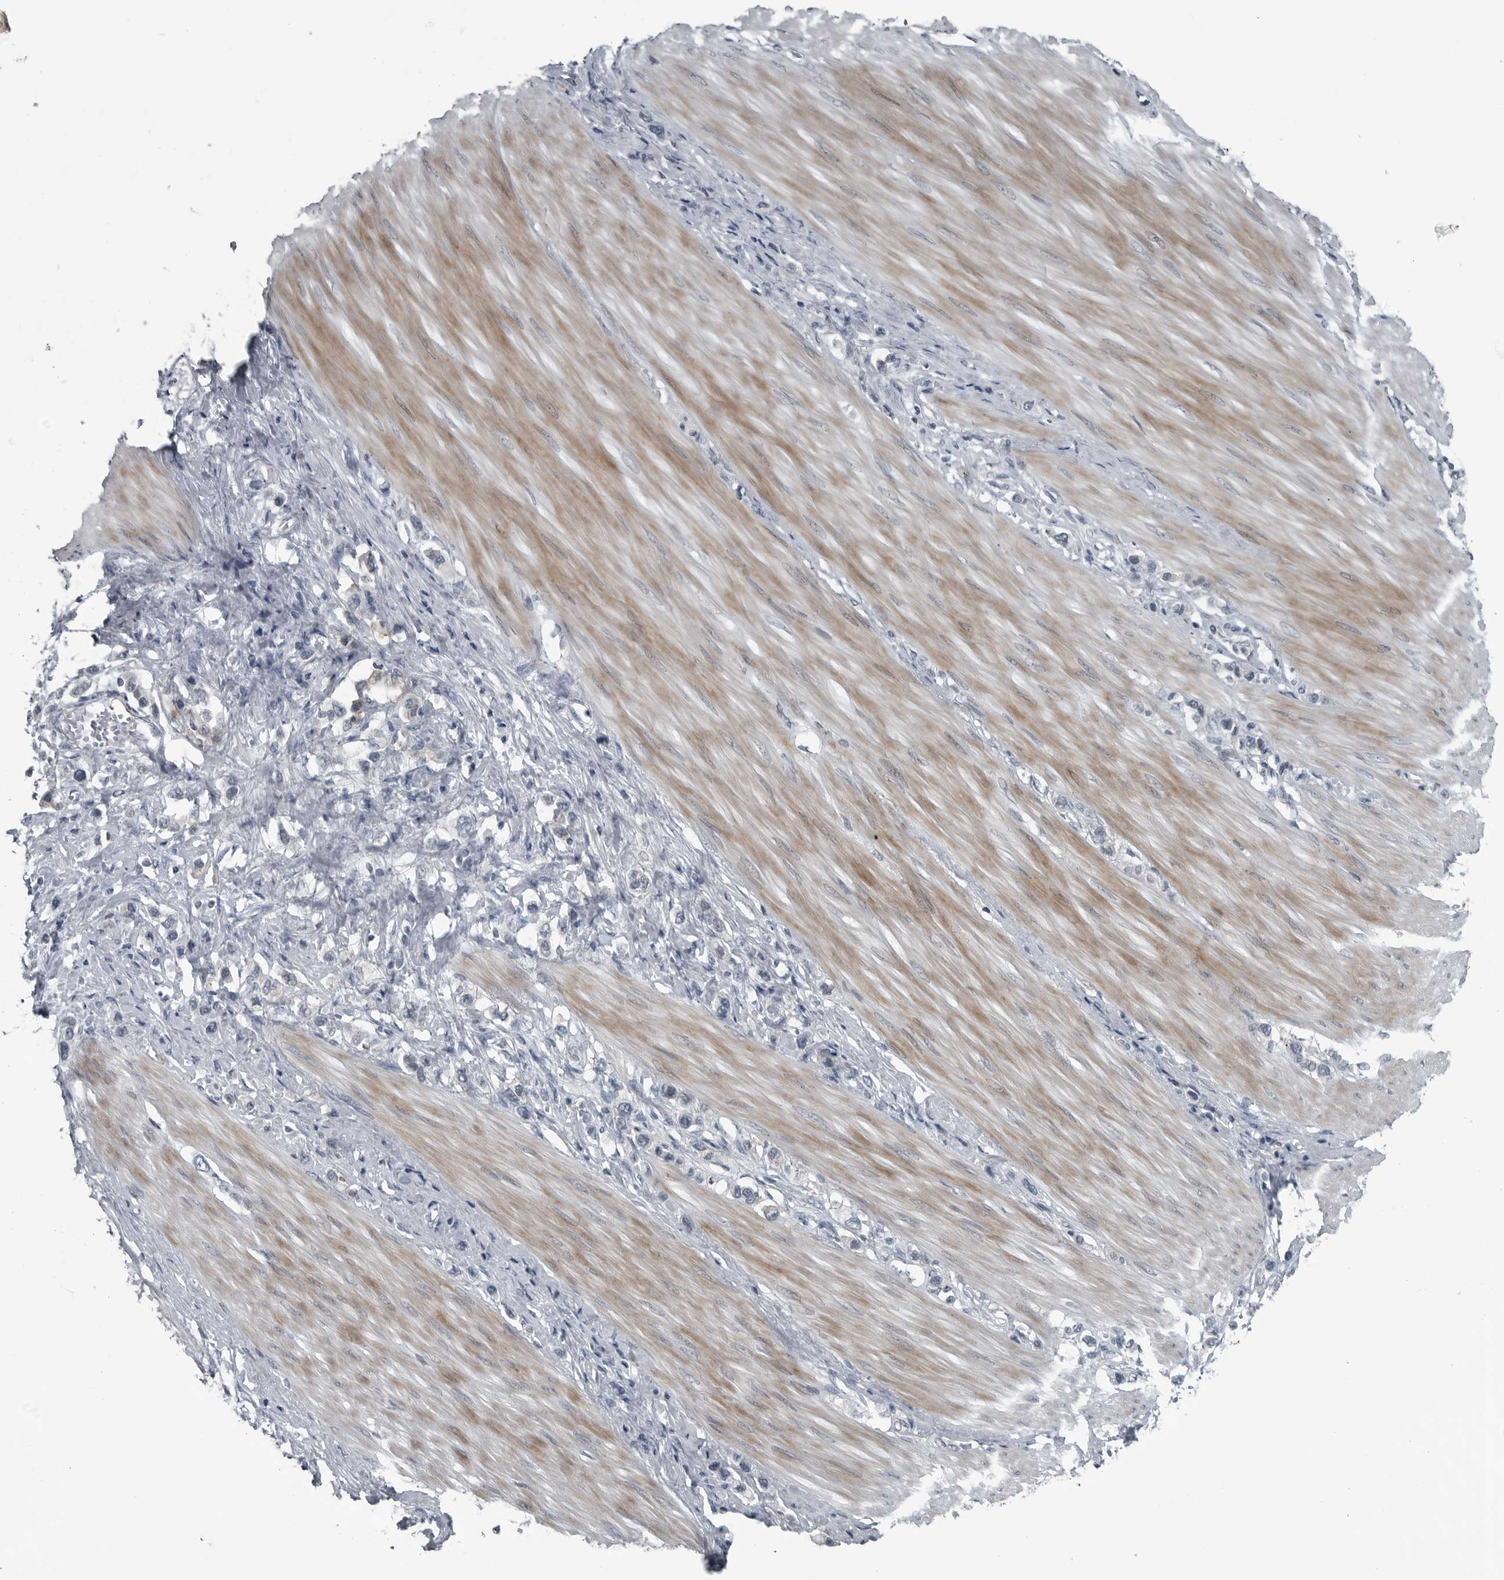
{"staining": {"intensity": "negative", "quantity": "none", "location": "none"}, "tissue": "stomach cancer", "cell_type": "Tumor cells", "image_type": "cancer", "snomed": [{"axis": "morphology", "description": "Adenocarcinoma, NOS"}, {"axis": "topography", "description": "Stomach"}], "caption": "Micrograph shows no protein staining in tumor cells of stomach adenocarcinoma tissue.", "gene": "GAK", "patient": {"sex": "female", "age": 65}}